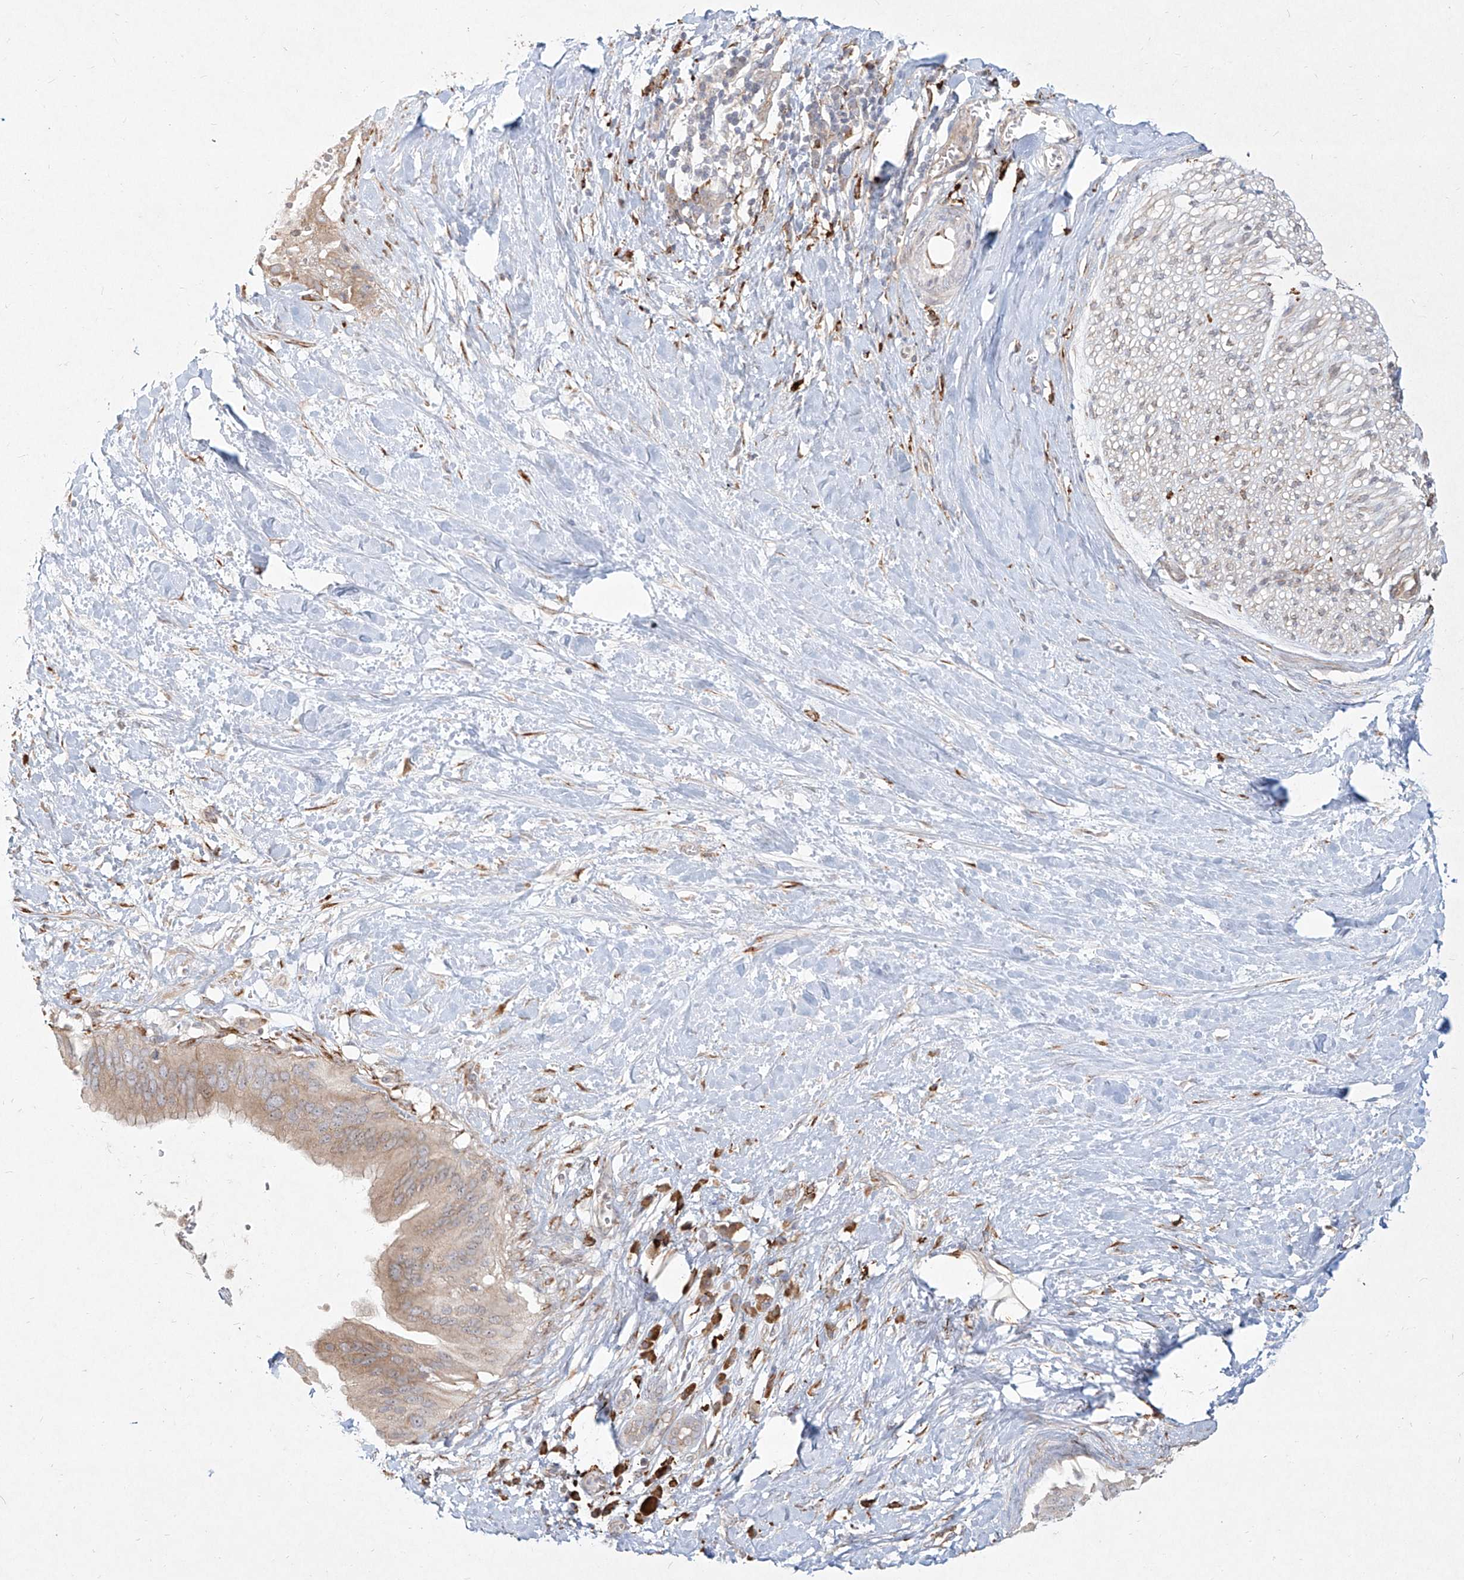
{"staining": {"intensity": "weak", "quantity": "25%-75%", "location": "cytoplasmic/membranous"}, "tissue": "pancreatic cancer", "cell_type": "Tumor cells", "image_type": "cancer", "snomed": [{"axis": "morphology", "description": "Adenocarcinoma, NOS"}, {"axis": "topography", "description": "Pancreas"}], "caption": "A low amount of weak cytoplasmic/membranous positivity is identified in about 25%-75% of tumor cells in pancreatic adenocarcinoma tissue.", "gene": "CD209", "patient": {"sex": "male", "age": 55}}